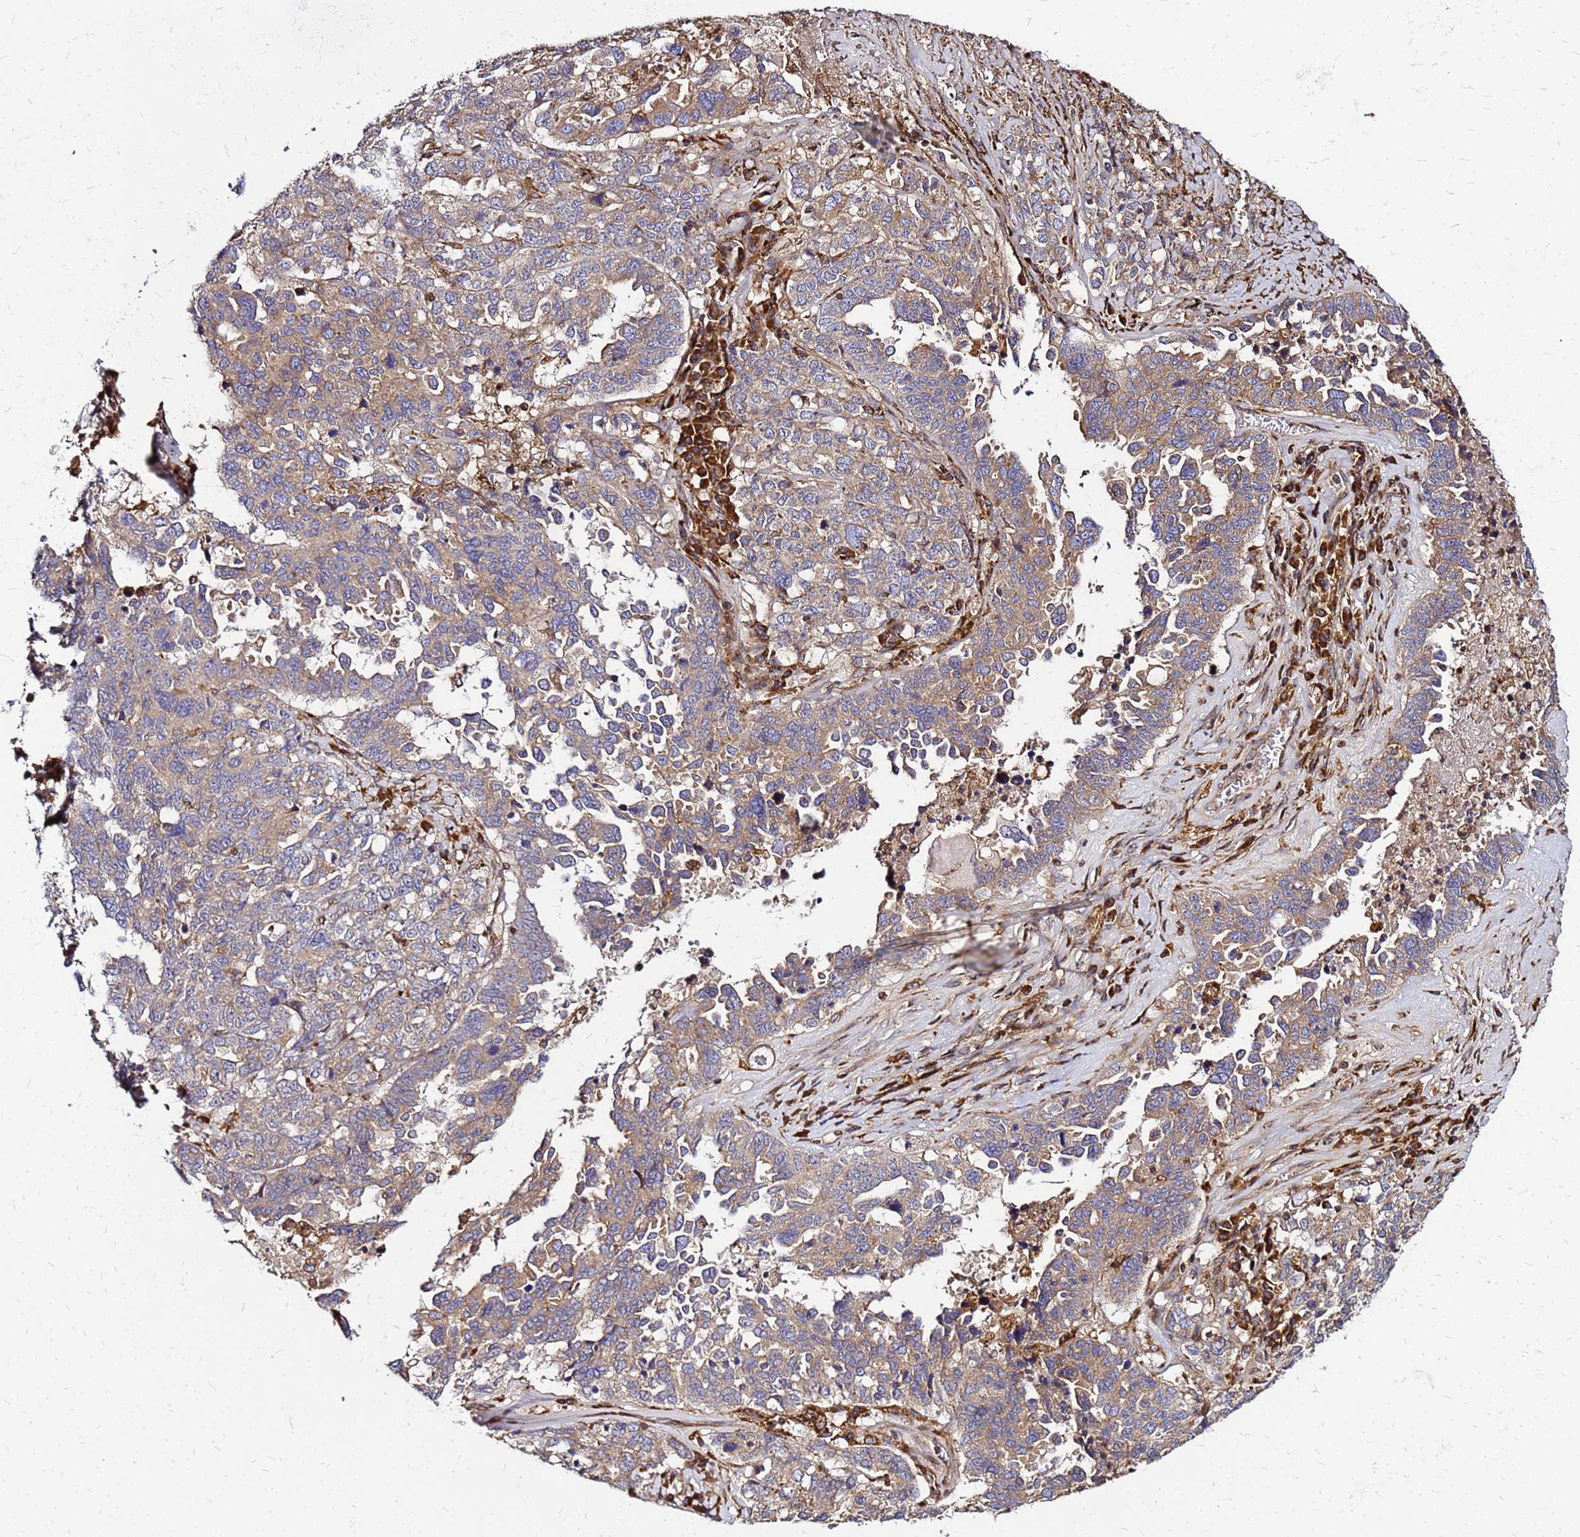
{"staining": {"intensity": "weak", "quantity": "25%-75%", "location": "cytoplasmic/membranous"}, "tissue": "ovarian cancer", "cell_type": "Tumor cells", "image_type": "cancer", "snomed": [{"axis": "morphology", "description": "Carcinoma, endometroid"}, {"axis": "topography", "description": "Ovary"}], "caption": "Ovarian cancer stained with IHC shows weak cytoplasmic/membranous staining in about 25%-75% of tumor cells.", "gene": "CYBC1", "patient": {"sex": "female", "age": 62}}